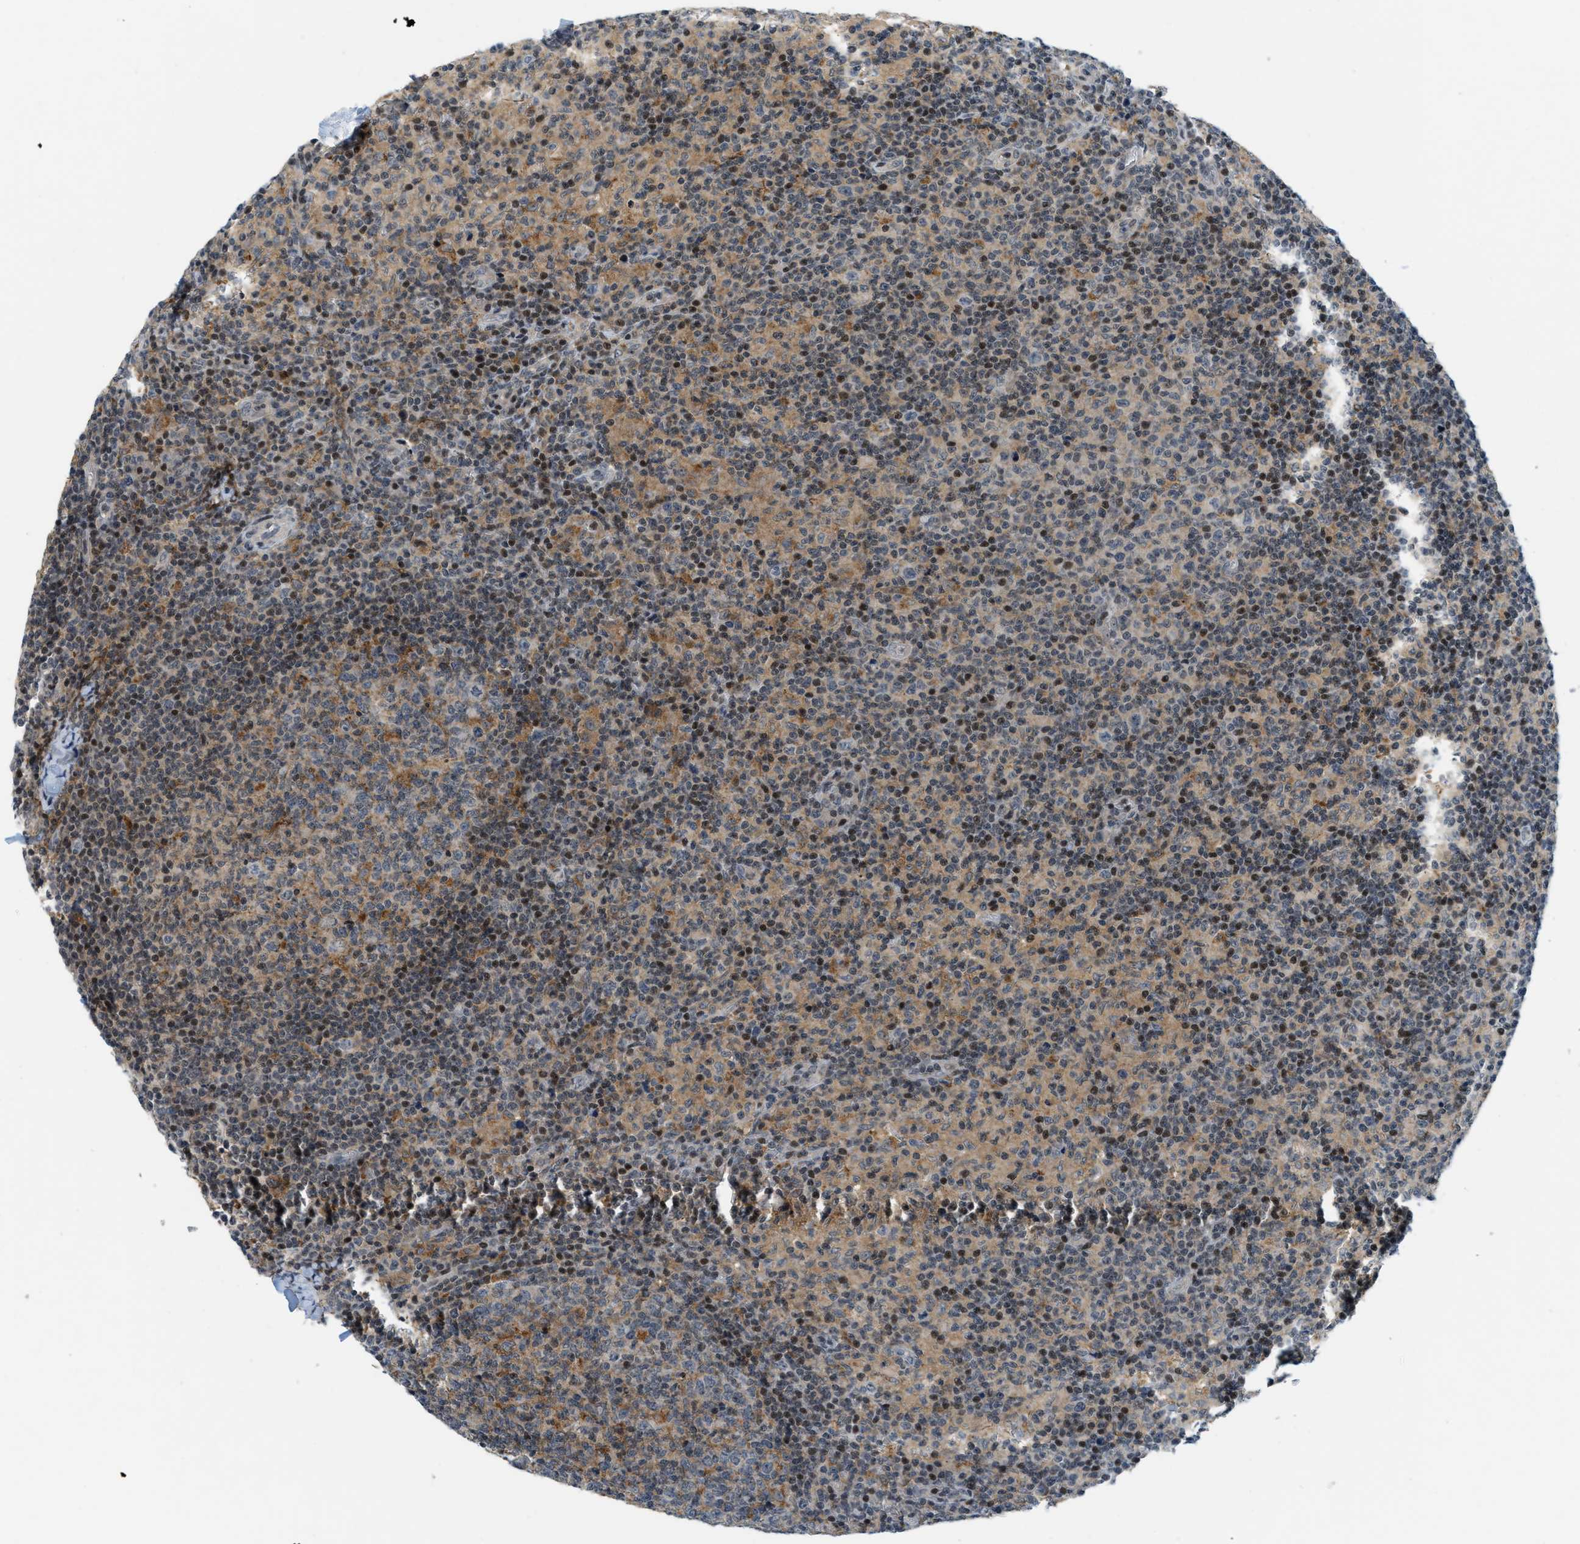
{"staining": {"intensity": "moderate", "quantity": "25%-75%", "location": "cytoplasmic/membranous"}, "tissue": "lymph node", "cell_type": "Germinal center cells", "image_type": "normal", "snomed": [{"axis": "morphology", "description": "Normal tissue, NOS"}, {"axis": "morphology", "description": "Inflammation, NOS"}, {"axis": "topography", "description": "Lymph node"}], "caption": "IHC image of normal lymph node: lymph node stained using immunohistochemistry (IHC) displays medium levels of moderate protein expression localized specifically in the cytoplasmic/membranous of germinal center cells, appearing as a cytoplasmic/membranous brown color.", "gene": "ING1", "patient": {"sex": "male", "age": 55}}